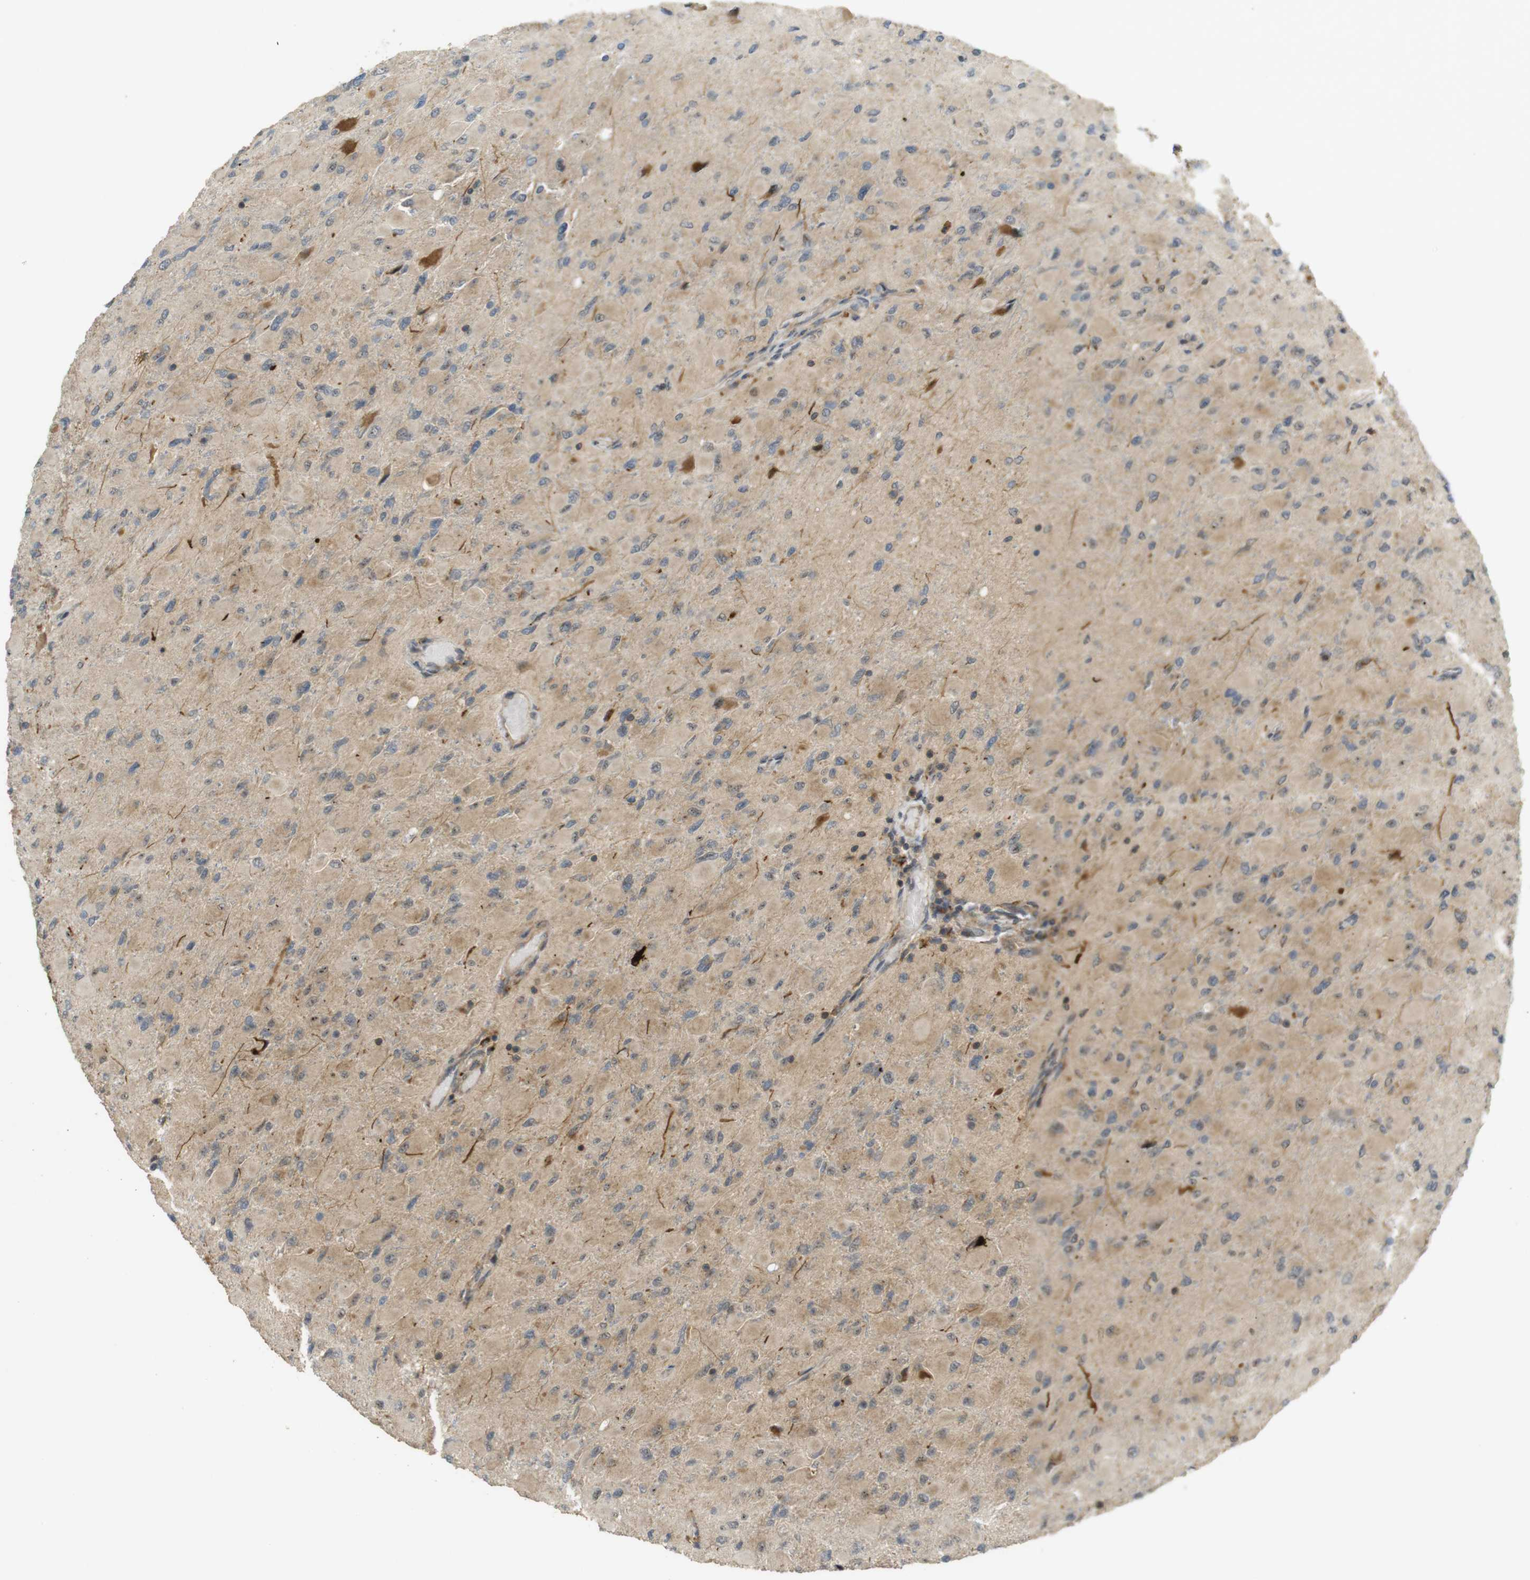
{"staining": {"intensity": "weak", "quantity": "25%-75%", "location": "cytoplasmic/membranous"}, "tissue": "glioma", "cell_type": "Tumor cells", "image_type": "cancer", "snomed": [{"axis": "morphology", "description": "Glioma, malignant, High grade"}, {"axis": "topography", "description": "Cerebral cortex"}], "caption": "Brown immunohistochemical staining in malignant glioma (high-grade) reveals weak cytoplasmic/membranous expression in about 25%-75% of tumor cells.", "gene": "TMX3", "patient": {"sex": "female", "age": 36}}